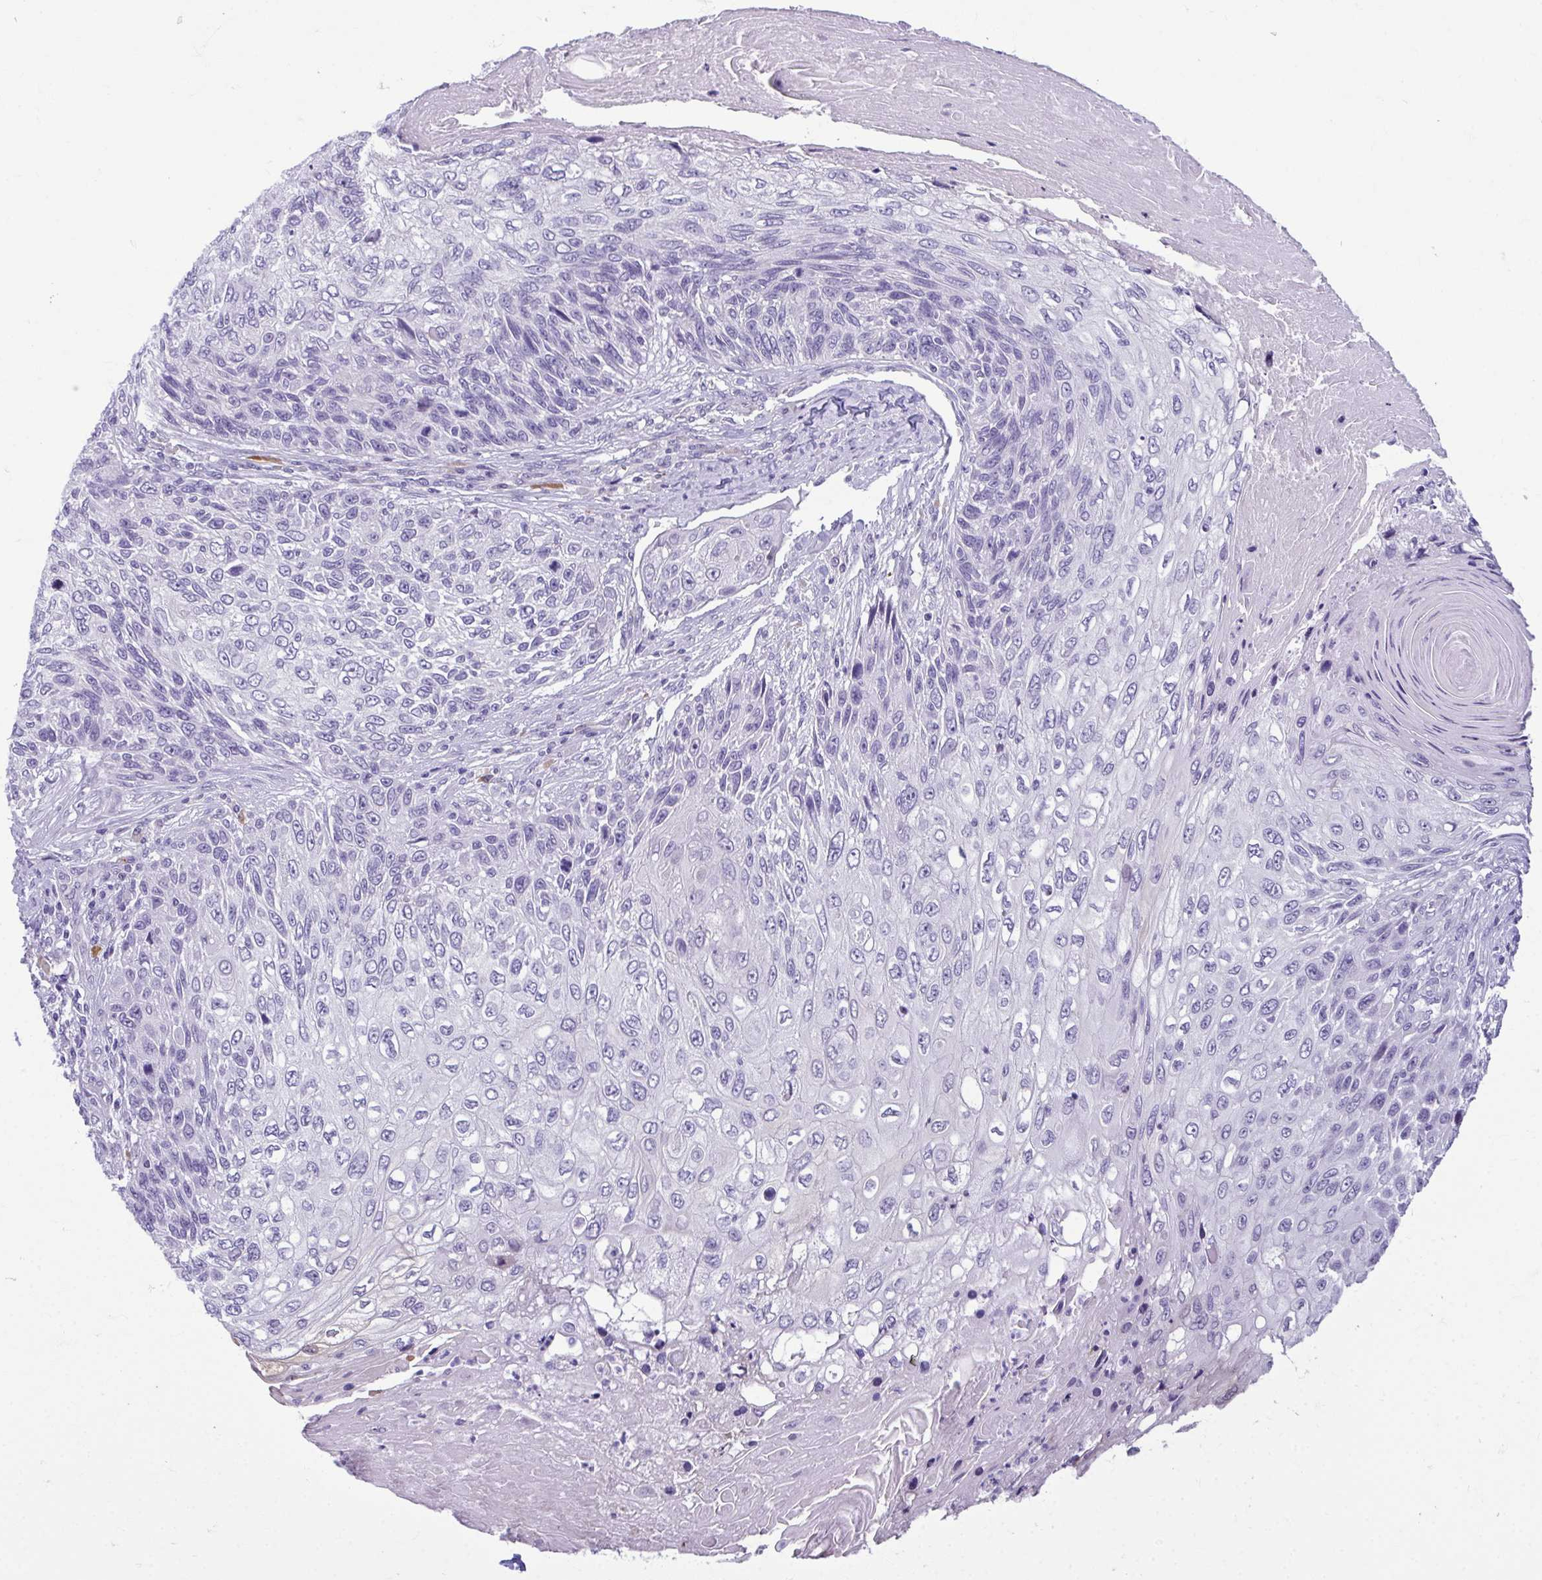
{"staining": {"intensity": "negative", "quantity": "none", "location": "none"}, "tissue": "skin cancer", "cell_type": "Tumor cells", "image_type": "cancer", "snomed": [{"axis": "morphology", "description": "Squamous cell carcinoma, NOS"}, {"axis": "topography", "description": "Skin"}], "caption": "Tumor cells are negative for protein expression in human skin squamous cell carcinoma.", "gene": "SERPINI1", "patient": {"sex": "male", "age": 92}}